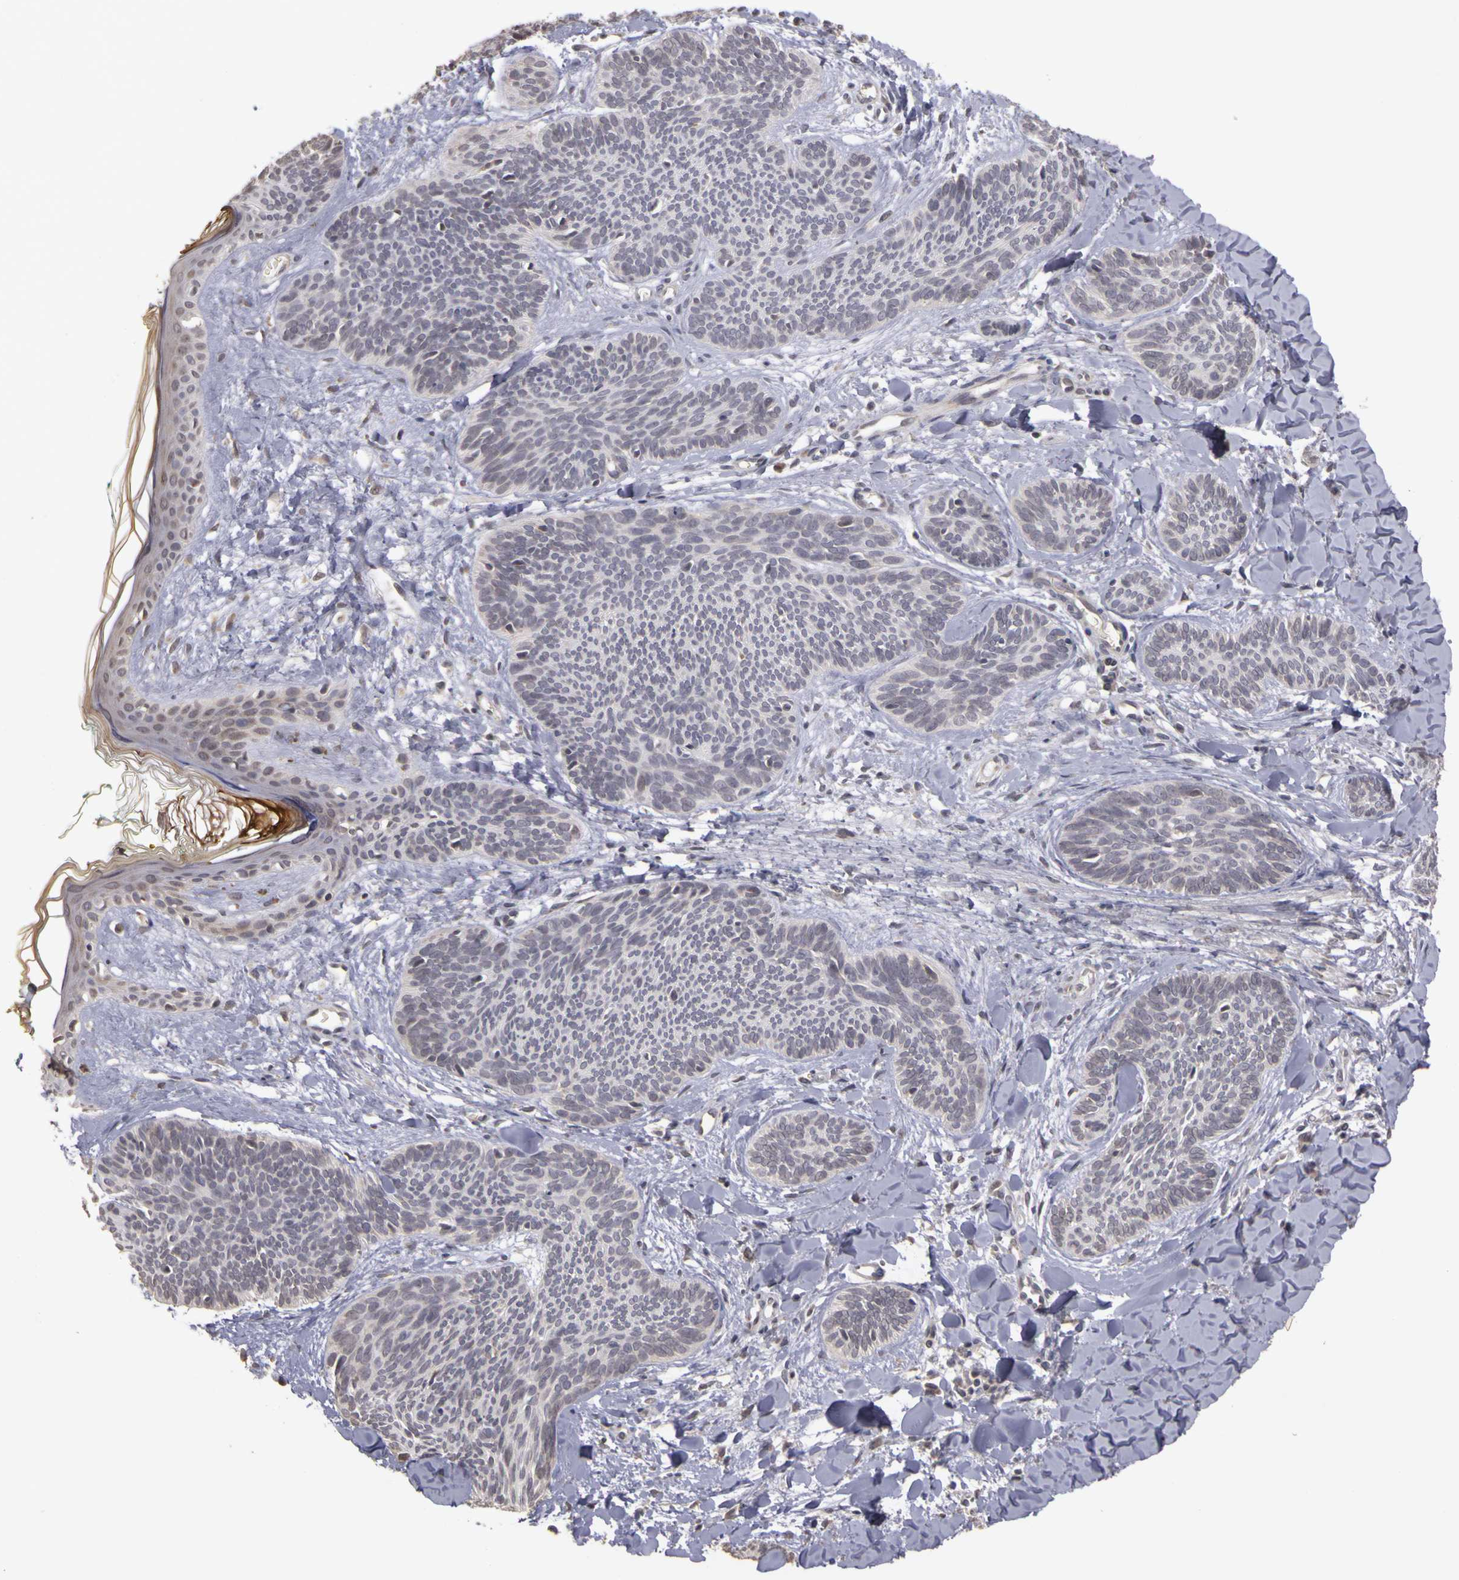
{"staining": {"intensity": "negative", "quantity": "none", "location": "none"}, "tissue": "skin cancer", "cell_type": "Tumor cells", "image_type": "cancer", "snomed": [{"axis": "morphology", "description": "Basal cell carcinoma"}, {"axis": "topography", "description": "Skin"}], "caption": "This is an immunohistochemistry image of human basal cell carcinoma (skin). There is no staining in tumor cells.", "gene": "FRMD7", "patient": {"sex": "female", "age": 81}}